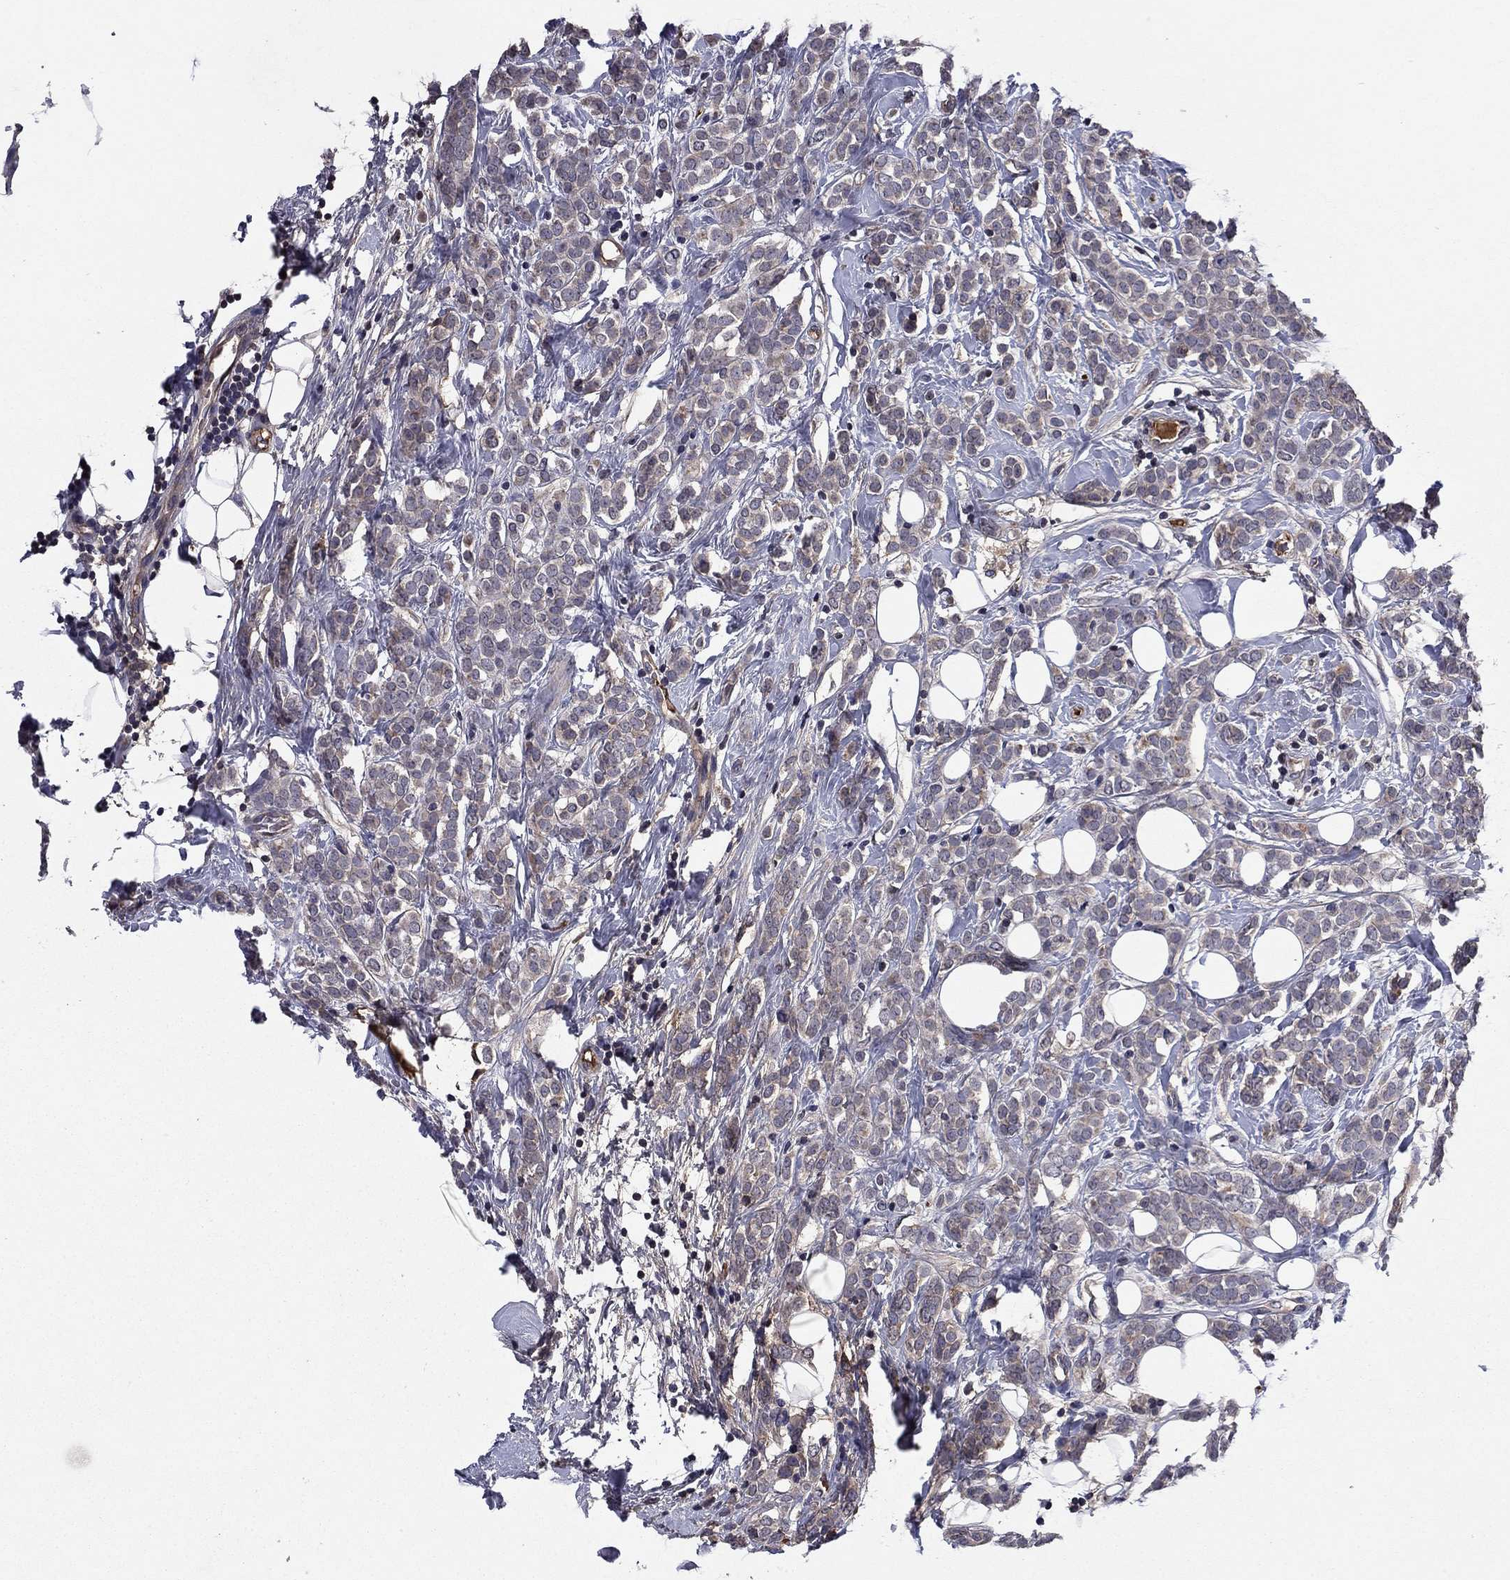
{"staining": {"intensity": "weak", "quantity": "25%-75%", "location": "cytoplasmic/membranous"}, "tissue": "breast cancer", "cell_type": "Tumor cells", "image_type": "cancer", "snomed": [{"axis": "morphology", "description": "Lobular carcinoma"}, {"axis": "topography", "description": "Breast"}], "caption": "Brown immunohistochemical staining in human lobular carcinoma (breast) displays weak cytoplasmic/membranous positivity in approximately 25%-75% of tumor cells.", "gene": "PROS1", "patient": {"sex": "female", "age": 49}}